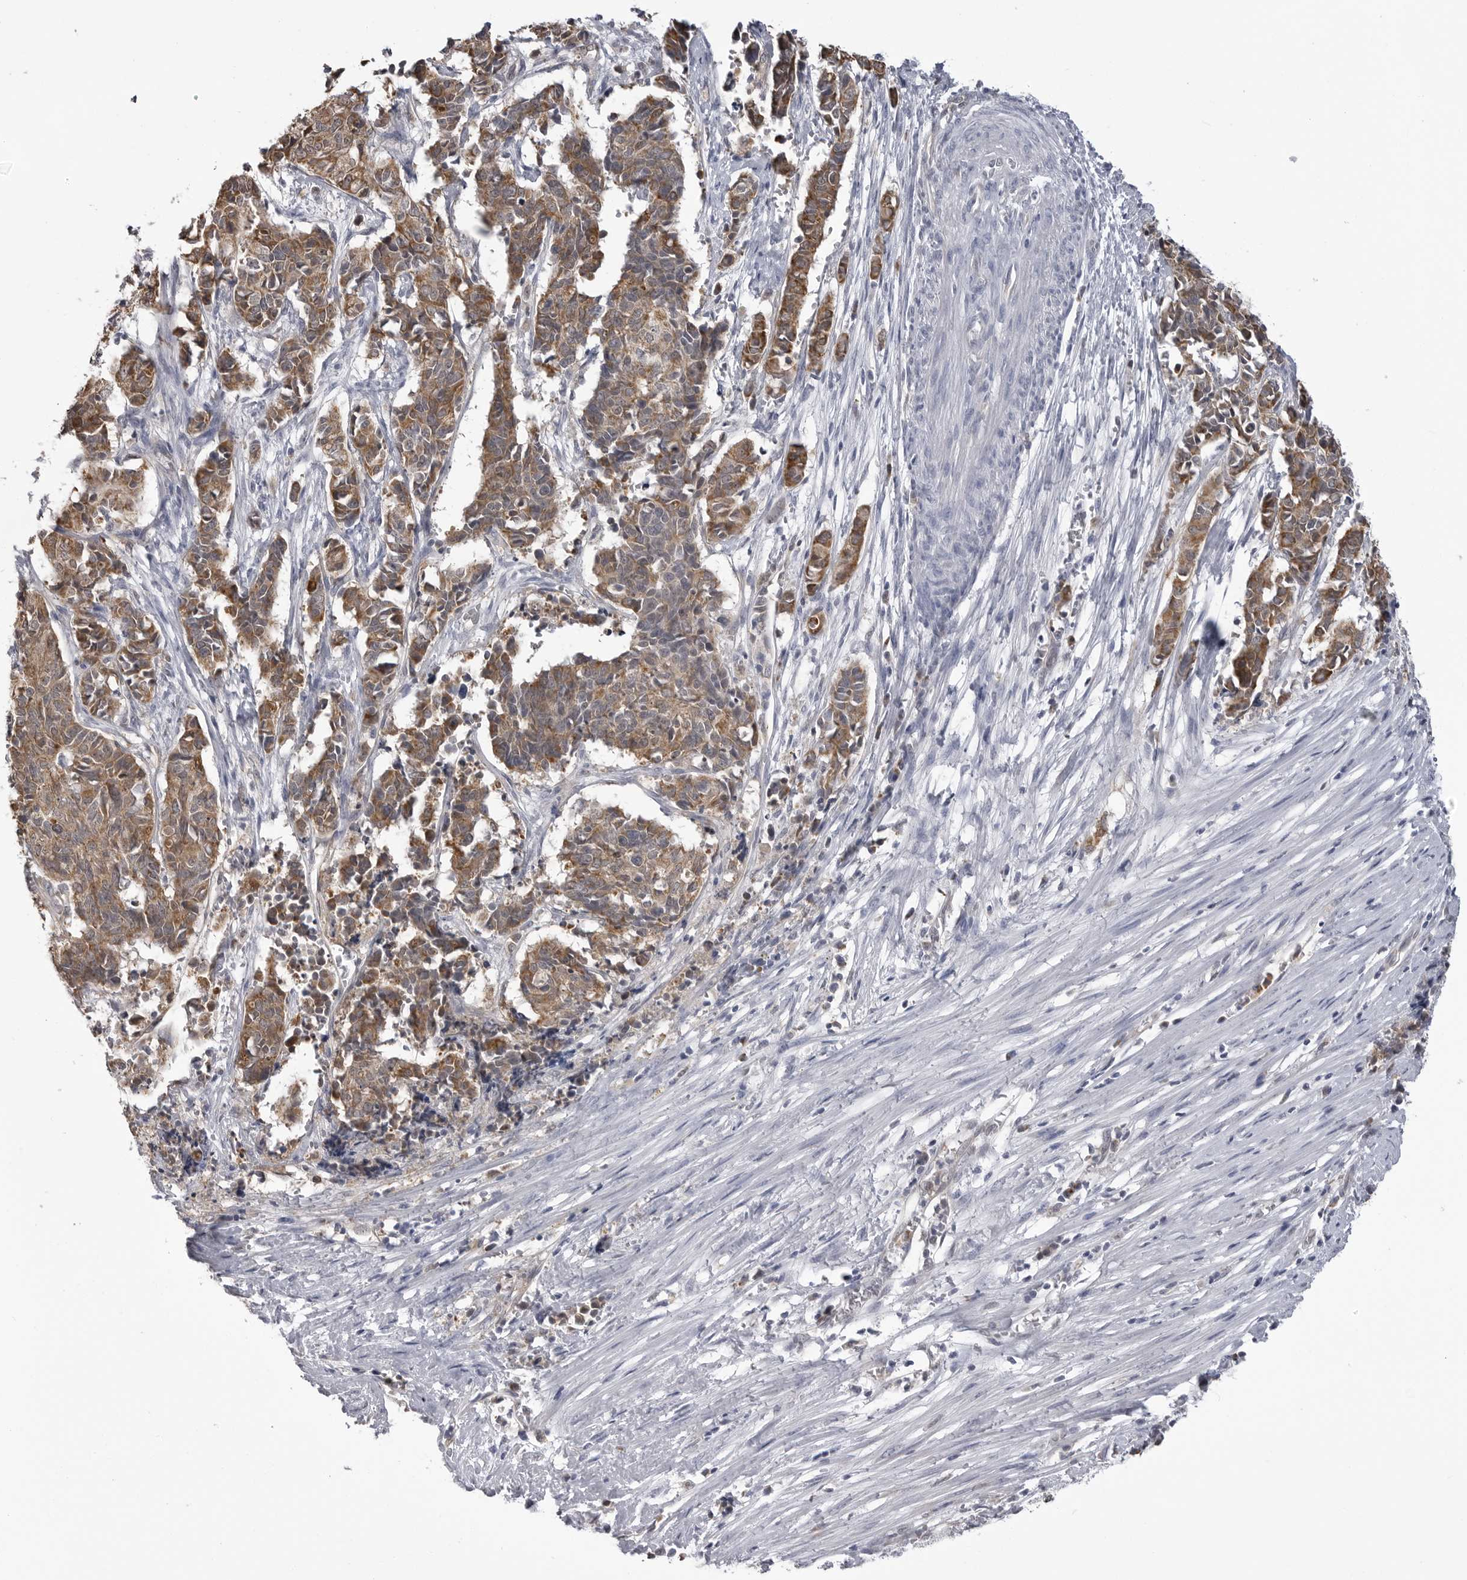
{"staining": {"intensity": "moderate", "quantity": ">75%", "location": "cytoplasmic/membranous"}, "tissue": "cervical cancer", "cell_type": "Tumor cells", "image_type": "cancer", "snomed": [{"axis": "morphology", "description": "Normal tissue, NOS"}, {"axis": "morphology", "description": "Squamous cell carcinoma, NOS"}, {"axis": "topography", "description": "Cervix"}], "caption": "Cervical cancer (squamous cell carcinoma) tissue displays moderate cytoplasmic/membranous positivity in approximately >75% of tumor cells (IHC, brightfield microscopy, high magnification).", "gene": "FH", "patient": {"sex": "female", "age": 35}}